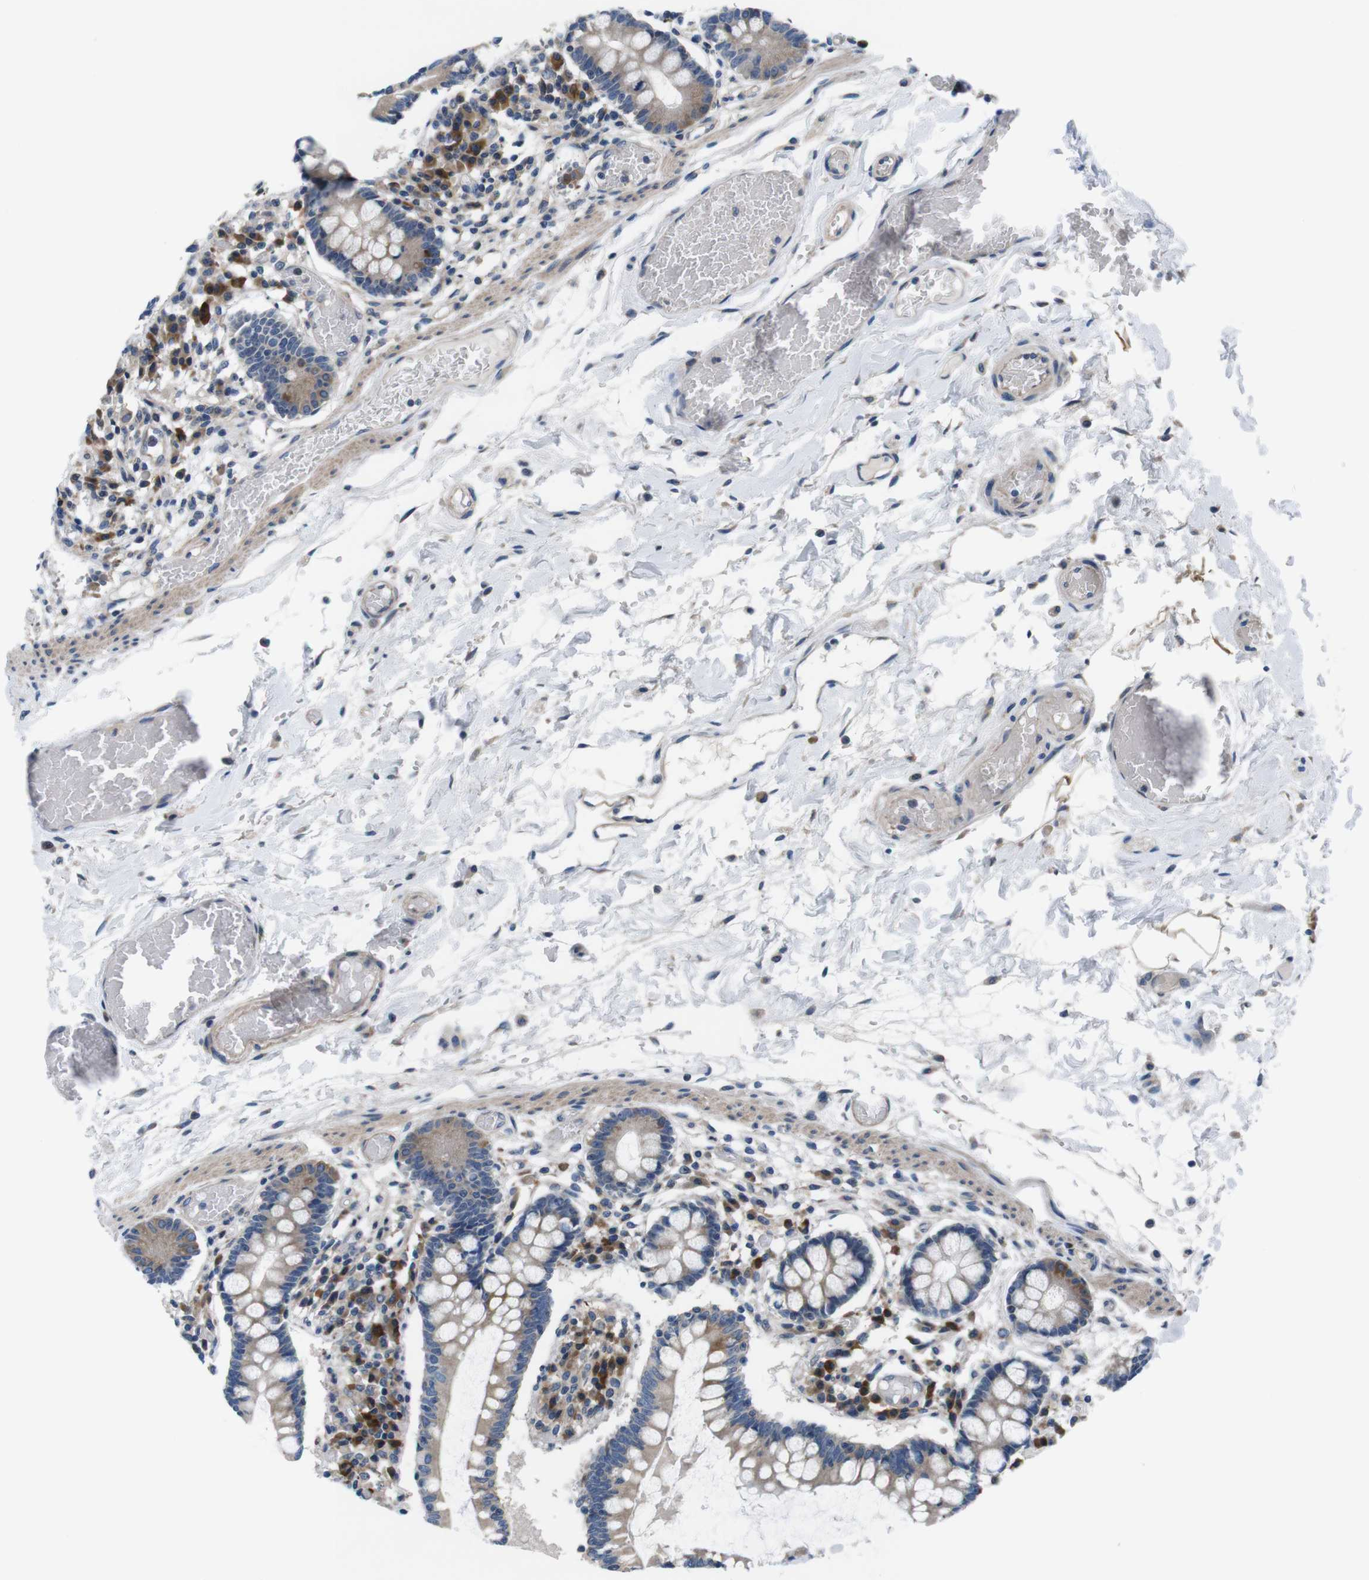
{"staining": {"intensity": "moderate", "quantity": ">75%", "location": "cytoplasmic/membranous"}, "tissue": "small intestine", "cell_type": "Glandular cells", "image_type": "normal", "snomed": [{"axis": "morphology", "description": "Normal tissue, NOS"}, {"axis": "topography", "description": "Small intestine"}], "caption": "IHC micrograph of benign small intestine: human small intestine stained using IHC displays medium levels of moderate protein expression localized specifically in the cytoplasmic/membranous of glandular cells, appearing as a cytoplasmic/membranous brown color.", "gene": "JAK1", "patient": {"sex": "female", "age": 61}}